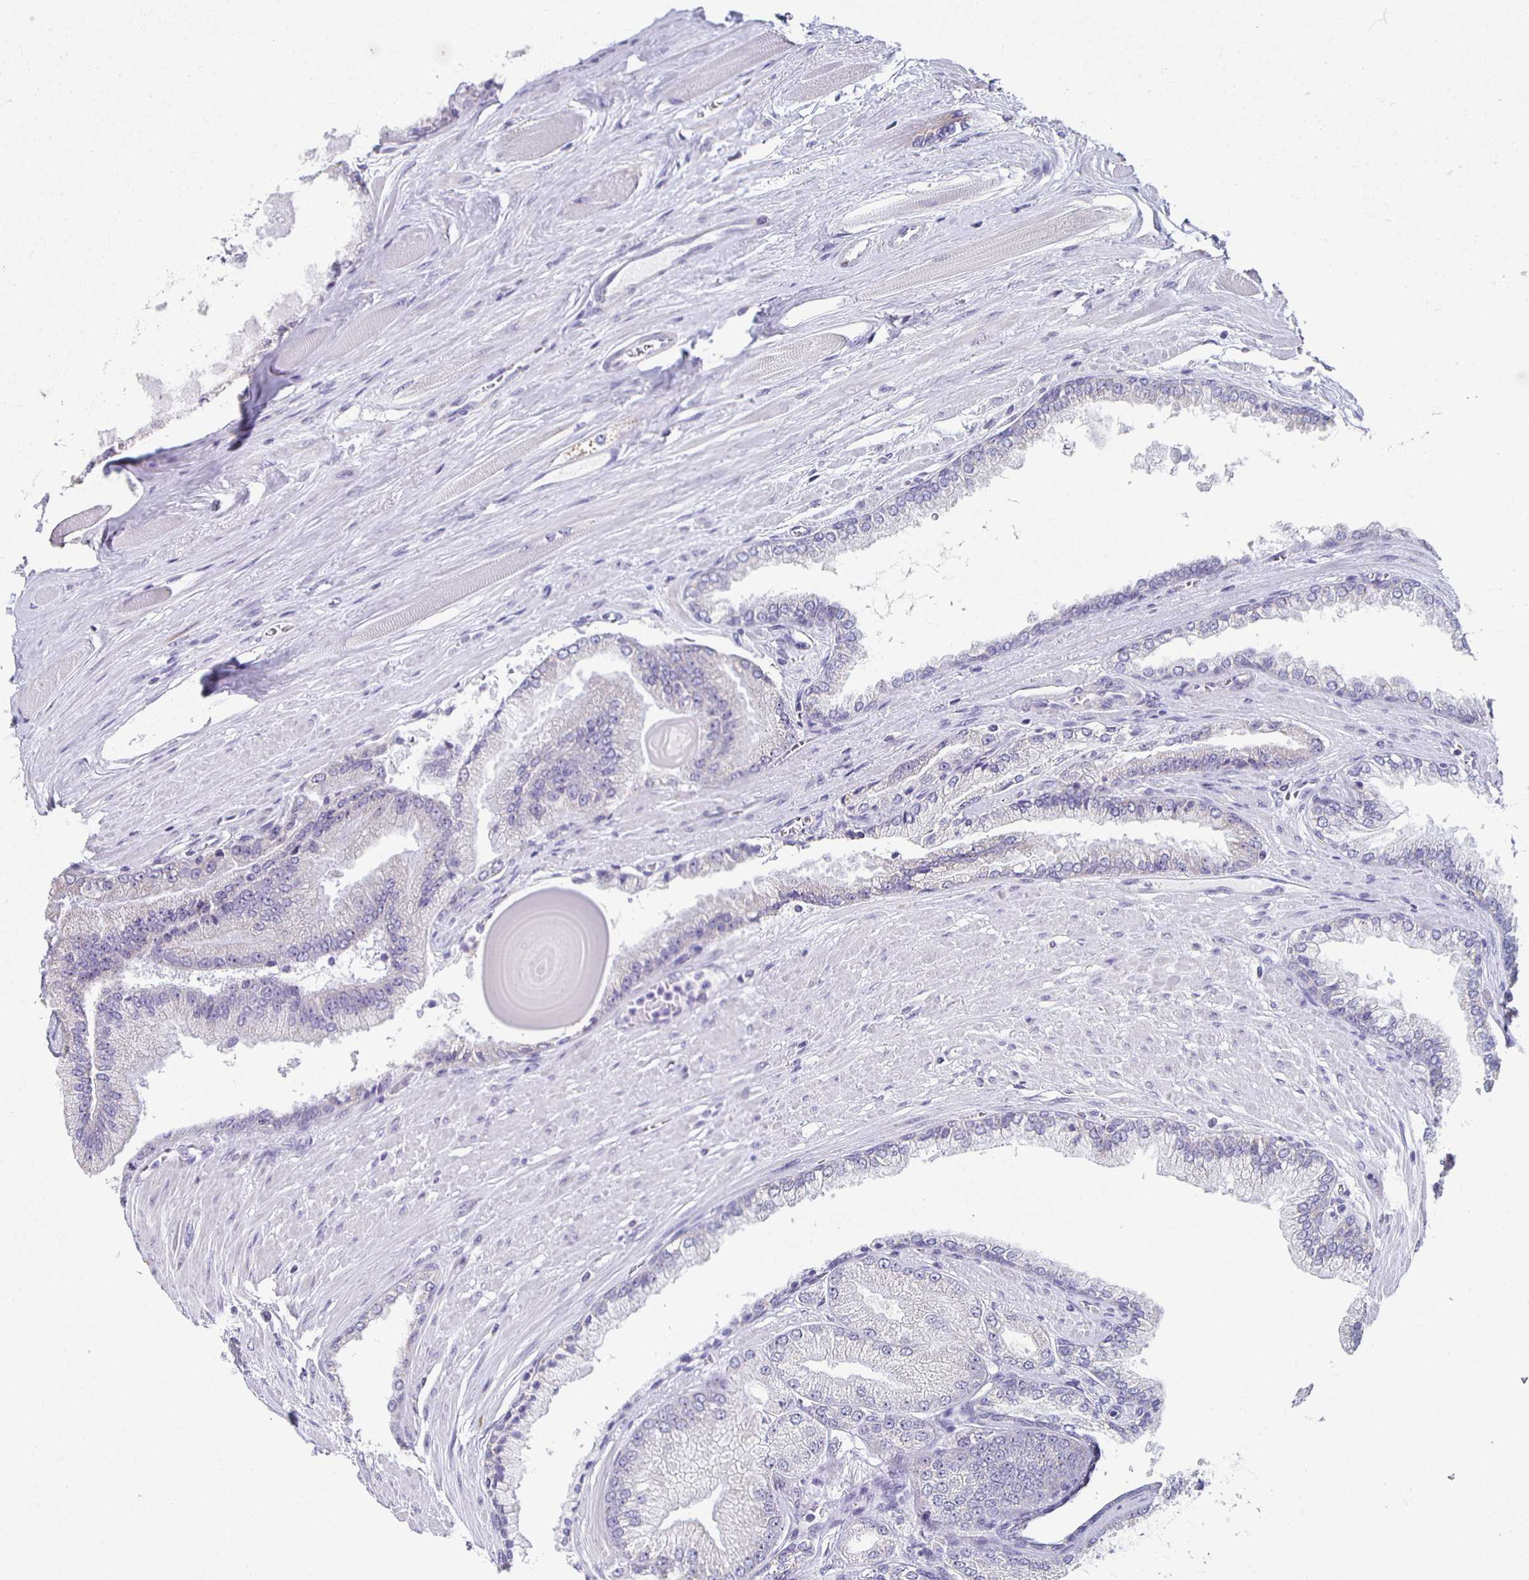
{"staining": {"intensity": "negative", "quantity": "none", "location": "none"}, "tissue": "prostate cancer", "cell_type": "Tumor cells", "image_type": "cancer", "snomed": [{"axis": "morphology", "description": "Adenocarcinoma, Low grade"}, {"axis": "topography", "description": "Prostate"}], "caption": "Immunohistochemistry micrograph of neoplastic tissue: prostate cancer (adenocarcinoma (low-grade)) stained with DAB (3,3'-diaminobenzidine) reveals no significant protein staining in tumor cells.", "gene": "TPPP", "patient": {"sex": "male", "age": 67}}